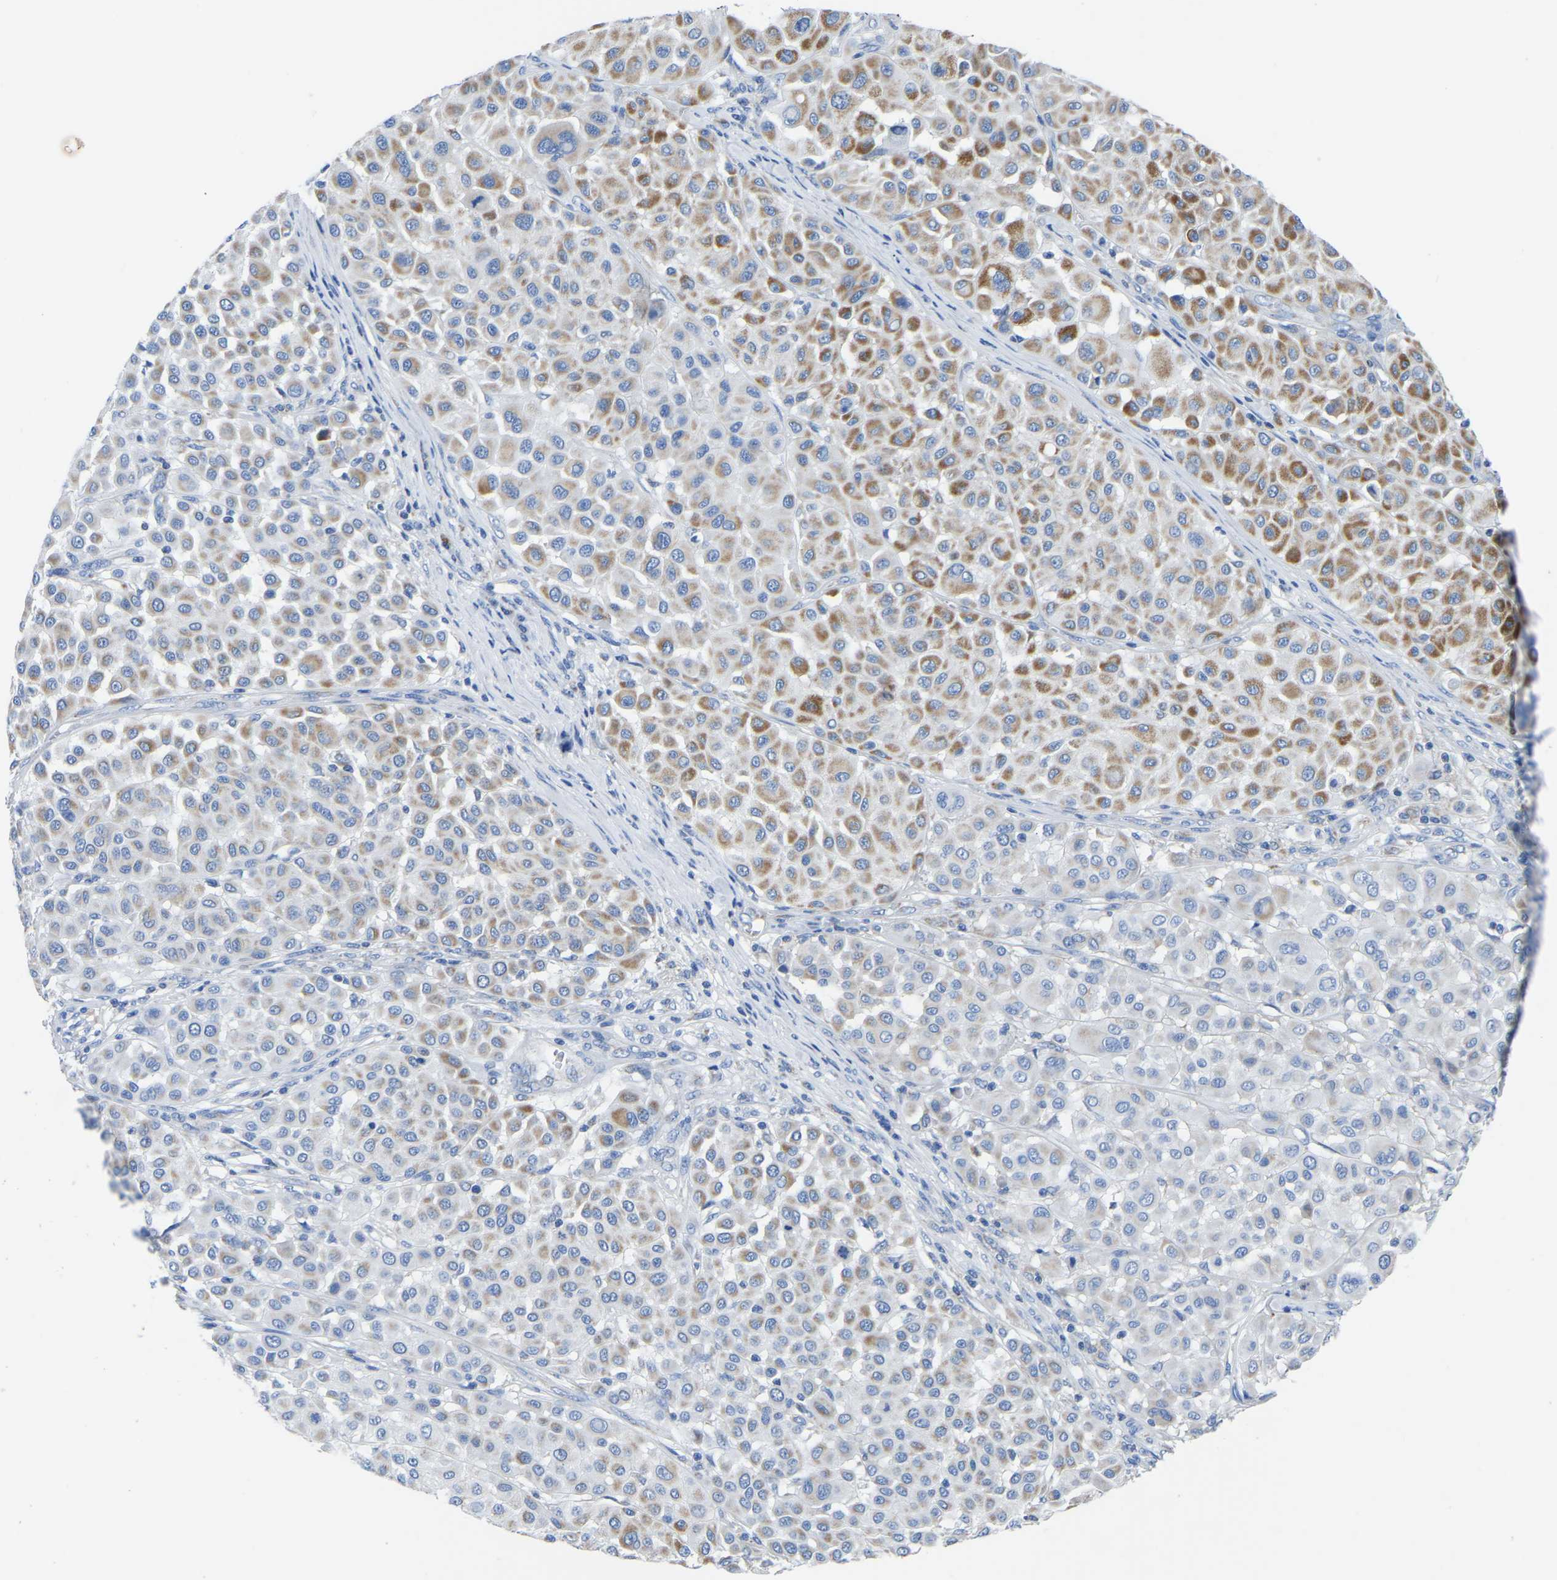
{"staining": {"intensity": "moderate", "quantity": "25%-75%", "location": "cytoplasmic/membranous"}, "tissue": "melanoma", "cell_type": "Tumor cells", "image_type": "cancer", "snomed": [{"axis": "morphology", "description": "Malignant melanoma, Metastatic site"}, {"axis": "topography", "description": "Soft tissue"}], "caption": "High-magnification brightfield microscopy of melanoma stained with DAB (brown) and counterstained with hematoxylin (blue). tumor cells exhibit moderate cytoplasmic/membranous expression is identified in approximately25%-75% of cells.", "gene": "ETFA", "patient": {"sex": "male", "age": 41}}